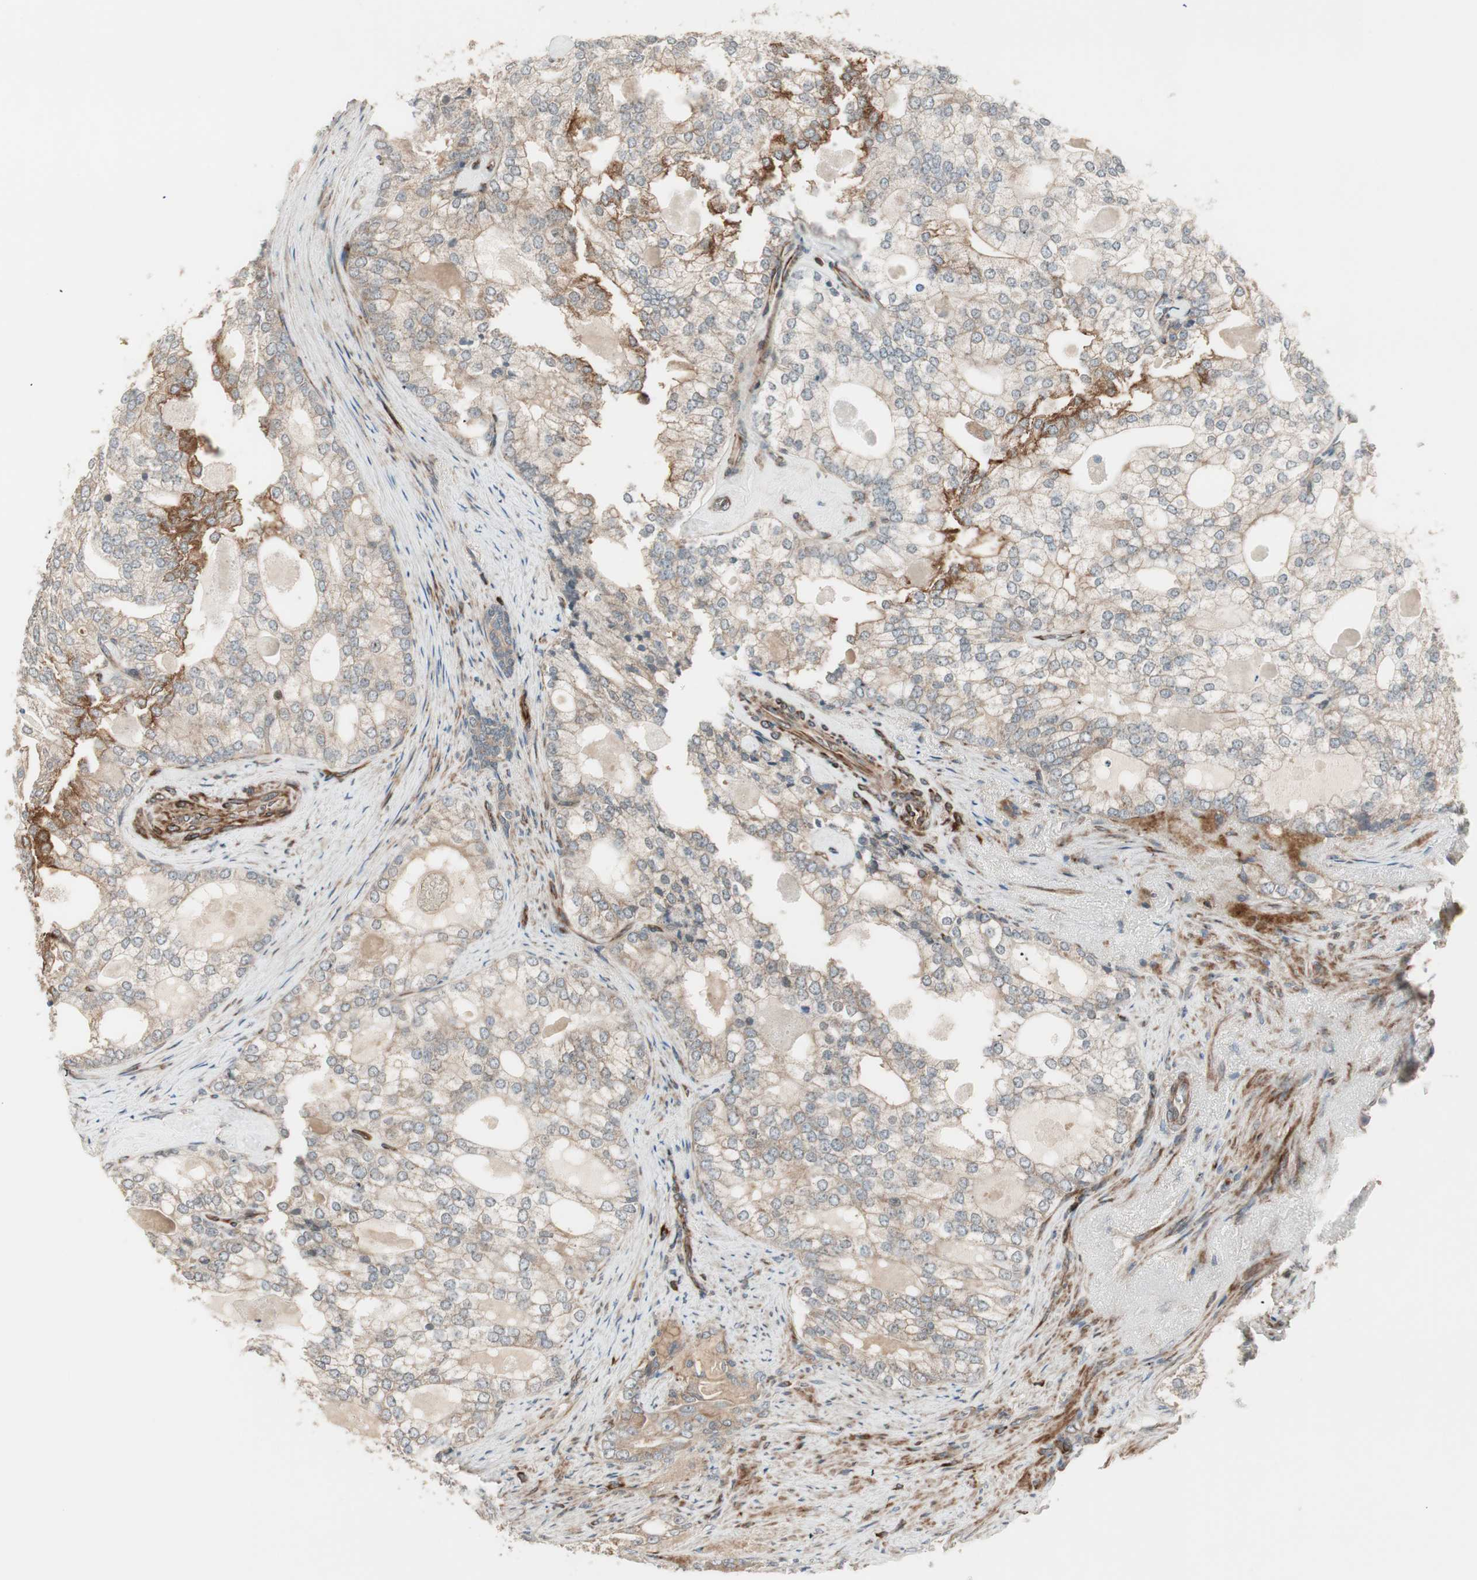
{"staining": {"intensity": "moderate", "quantity": ">75%", "location": "cytoplasmic/membranous"}, "tissue": "prostate cancer", "cell_type": "Tumor cells", "image_type": "cancer", "snomed": [{"axis": "morphology", "description": "Adenocarcinoma, High grade"}, {"axis": "topography", "description": "Prostate"}], "caption": "This is a histology image of IHC staining of adenocarcinoma (high-grade) (prostate), which shows moderate staining in the cytoplasmic/membranous of tumor cells.", "gene": "PPP2R5E", "patient": {"sex": "male", "age": 66}}